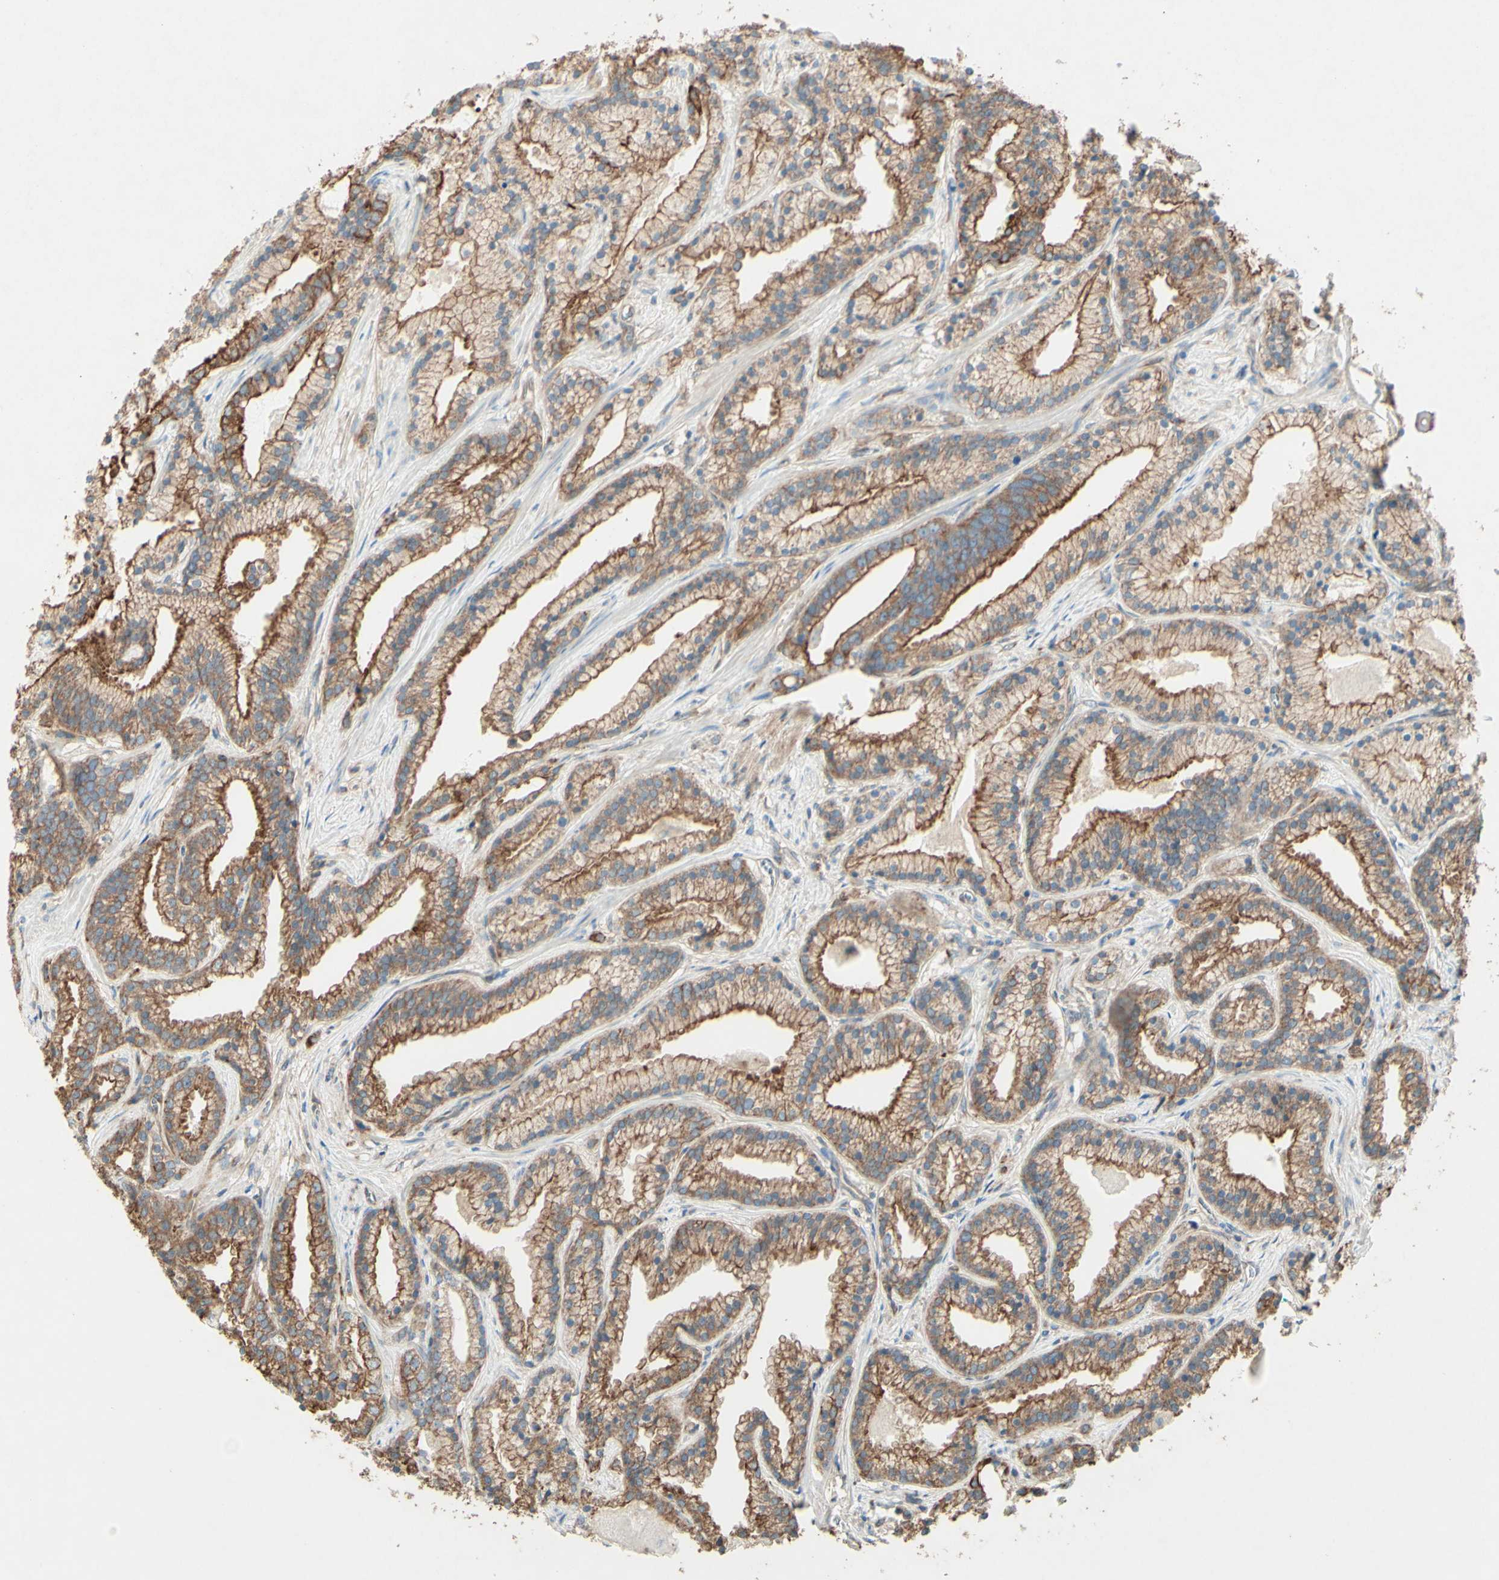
{"staining": {"intensity": "strong", "quantity": ">75%", "location": "cytoplasmic/membranous"}, "tissue": "prostate cancer", "cell_type": "Tumor cells", "image_type": "cancer", "snomed": [{"axis": "morphology", "description": "Adenocarcinoma, Low grade"}, {"axis": "topography", "description": "Prostate"}], "caption": "Immunohistochemistry (IHC) of human prostate cancer (adenocarcinoma (low-grade)) exhibits high levels of strong cytoplasmic/membranous positivity in approximately >75% of tumor cells.", "gene": "MTM1", "patient": {"sex": "male", "age": 59}}